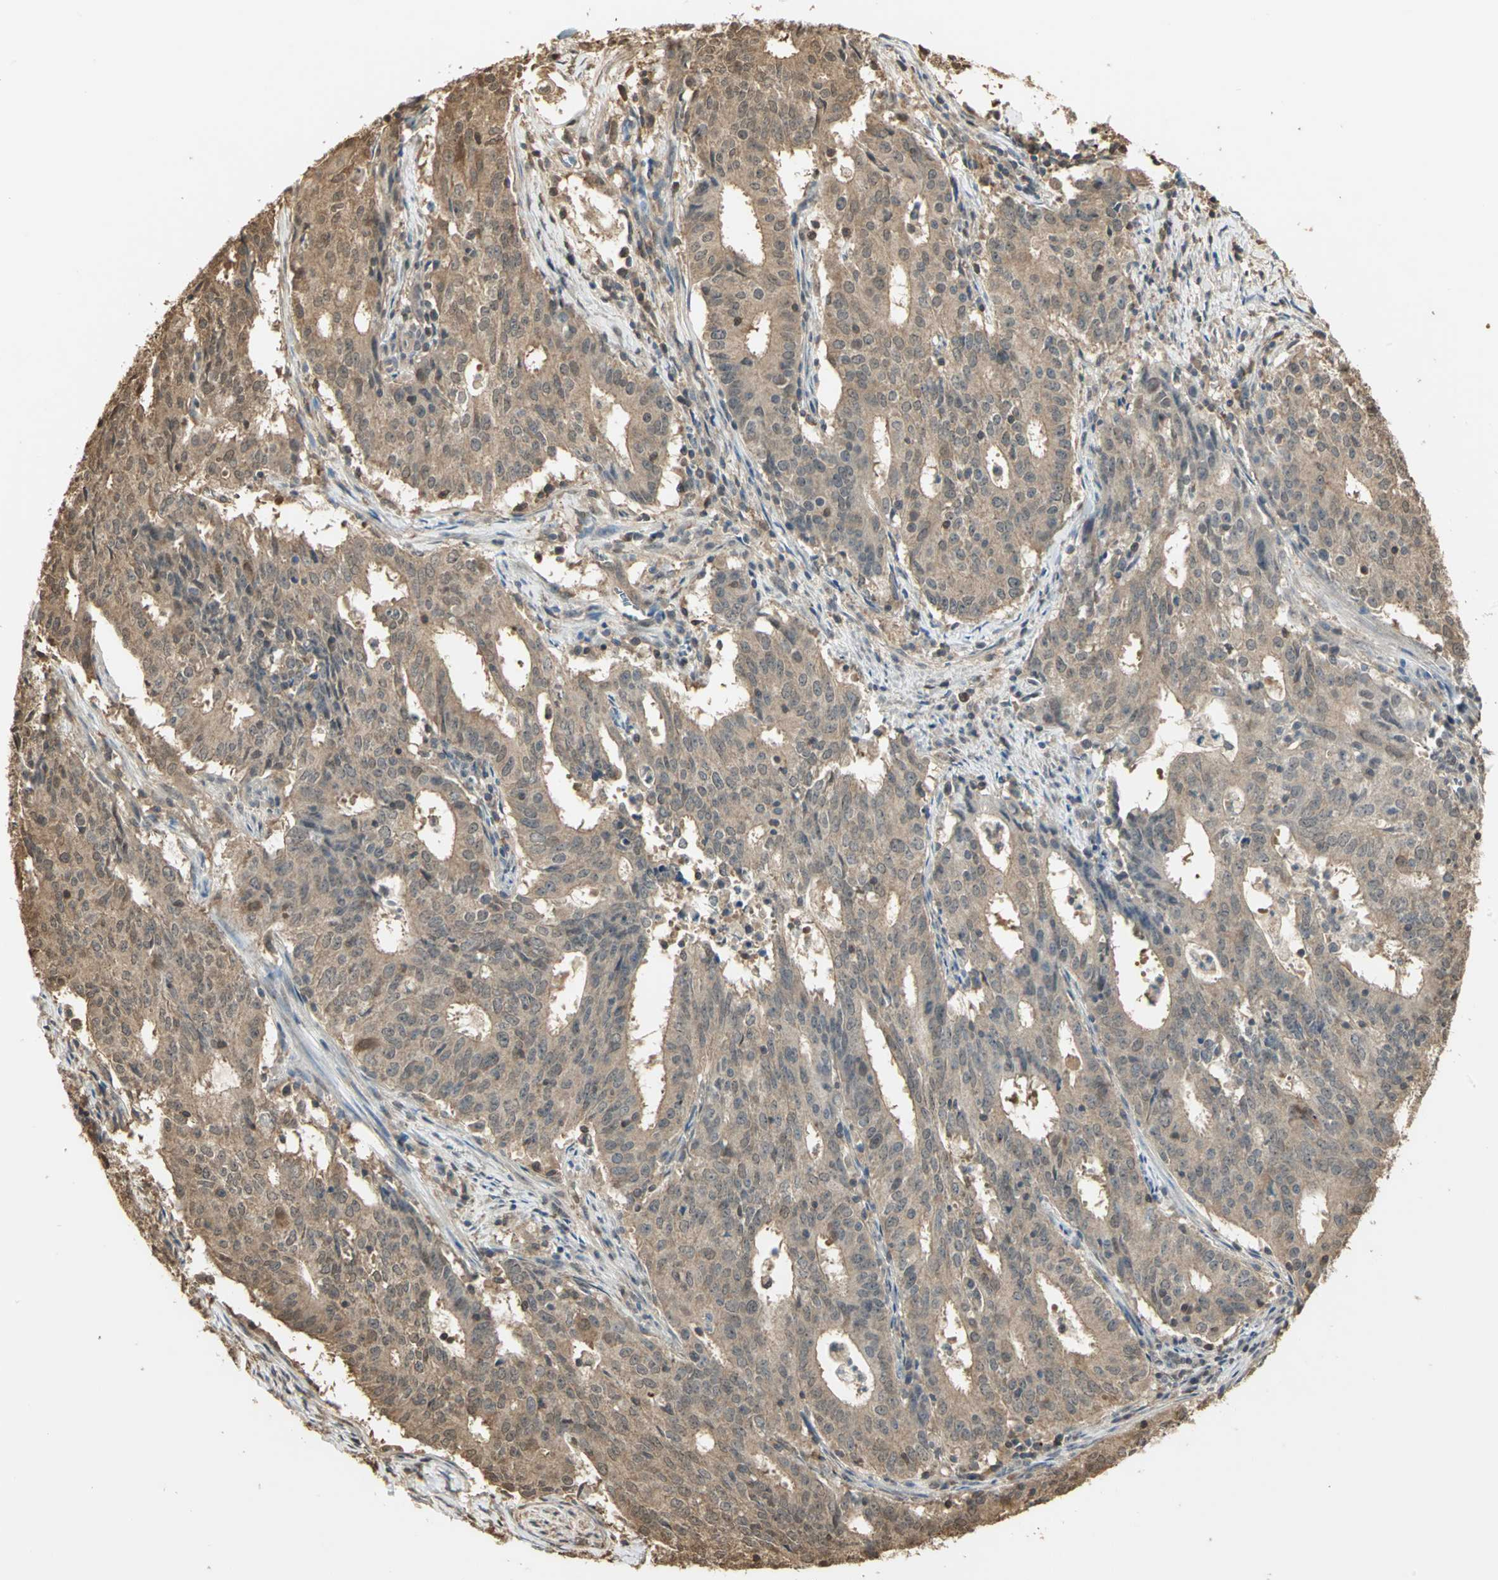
{"staining": {"intensity": "weak", "quantity": ">75%", "location": "cytoplasmic/membranous"}, "tissue": "cervical cancer", "cell_type": "Tumor cells", "image_type": "cancer", "snomed": [{"axis": "morphology", "description": "Adenocarcinoma, NOS"}, {"axis": "topography", "description": "Cervix"}], "caption": "Brown immunohistochemical staining in human cervical cancer demonstrates weak cytoplasmic/membranous expression in about >75% of tumor cells.", "gene": "PARK7", "patient": {"sex": "female", "age": 44}}